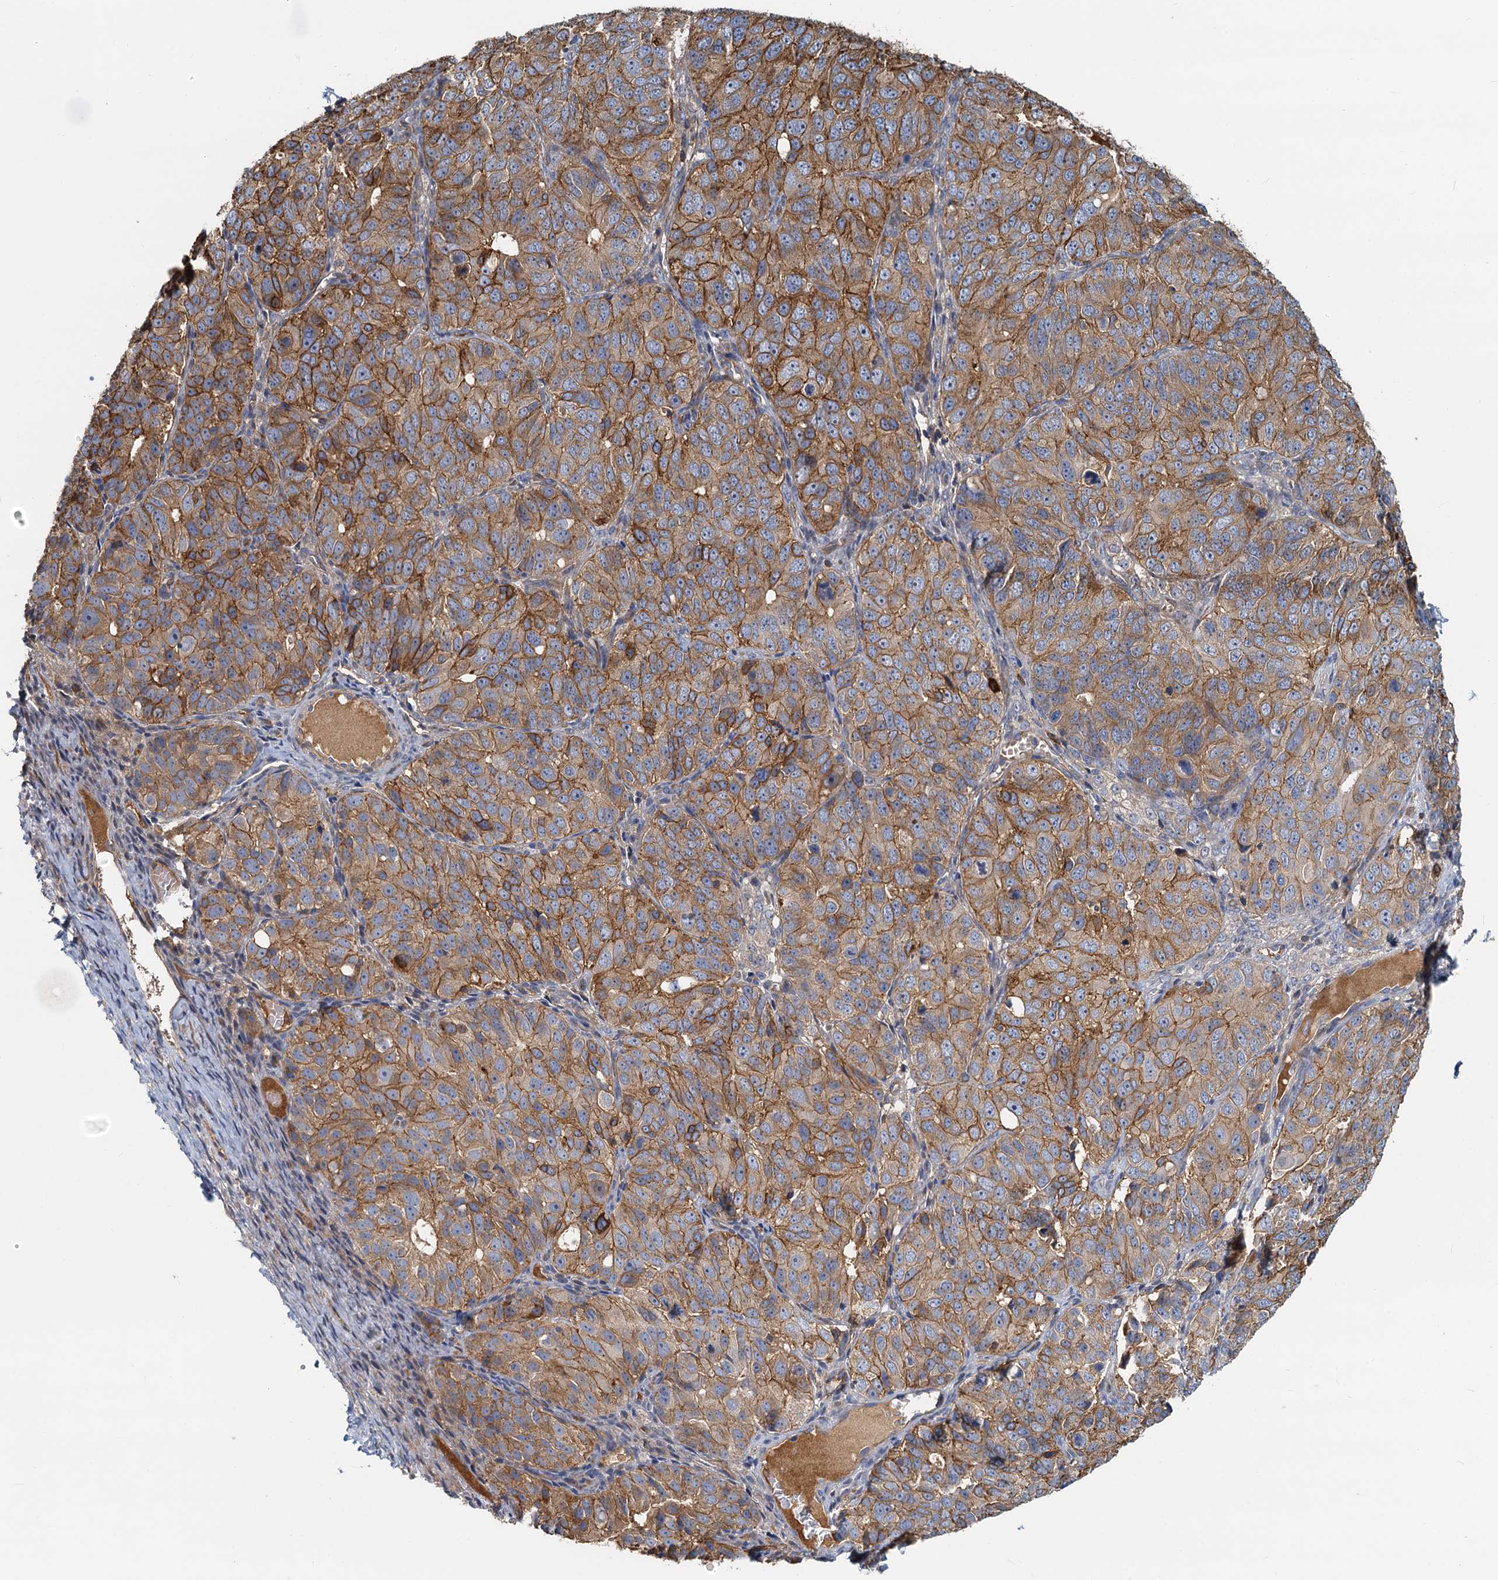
{"staining": {"intensity": "moderate", "quantity": ">75%", "location": "cytoplasmic/membranous"}, "tissue": "ovarian cancer", "cell_type": "Tumor cells", "image_type": "cancer", "snomed": [{"axis": "morphology", "description": "Carcinoma, endometroid"}, {"axis": "topography", "description": "Ovary"}], "caption": "A histopathology image of ovarian endometroid carcinoma stained for a protein exhibits moderate cytoplasmic/membranous brown staining in tumor cells.", "gene": "LNX2", "patient": {"sex": "female", "age": 51}}